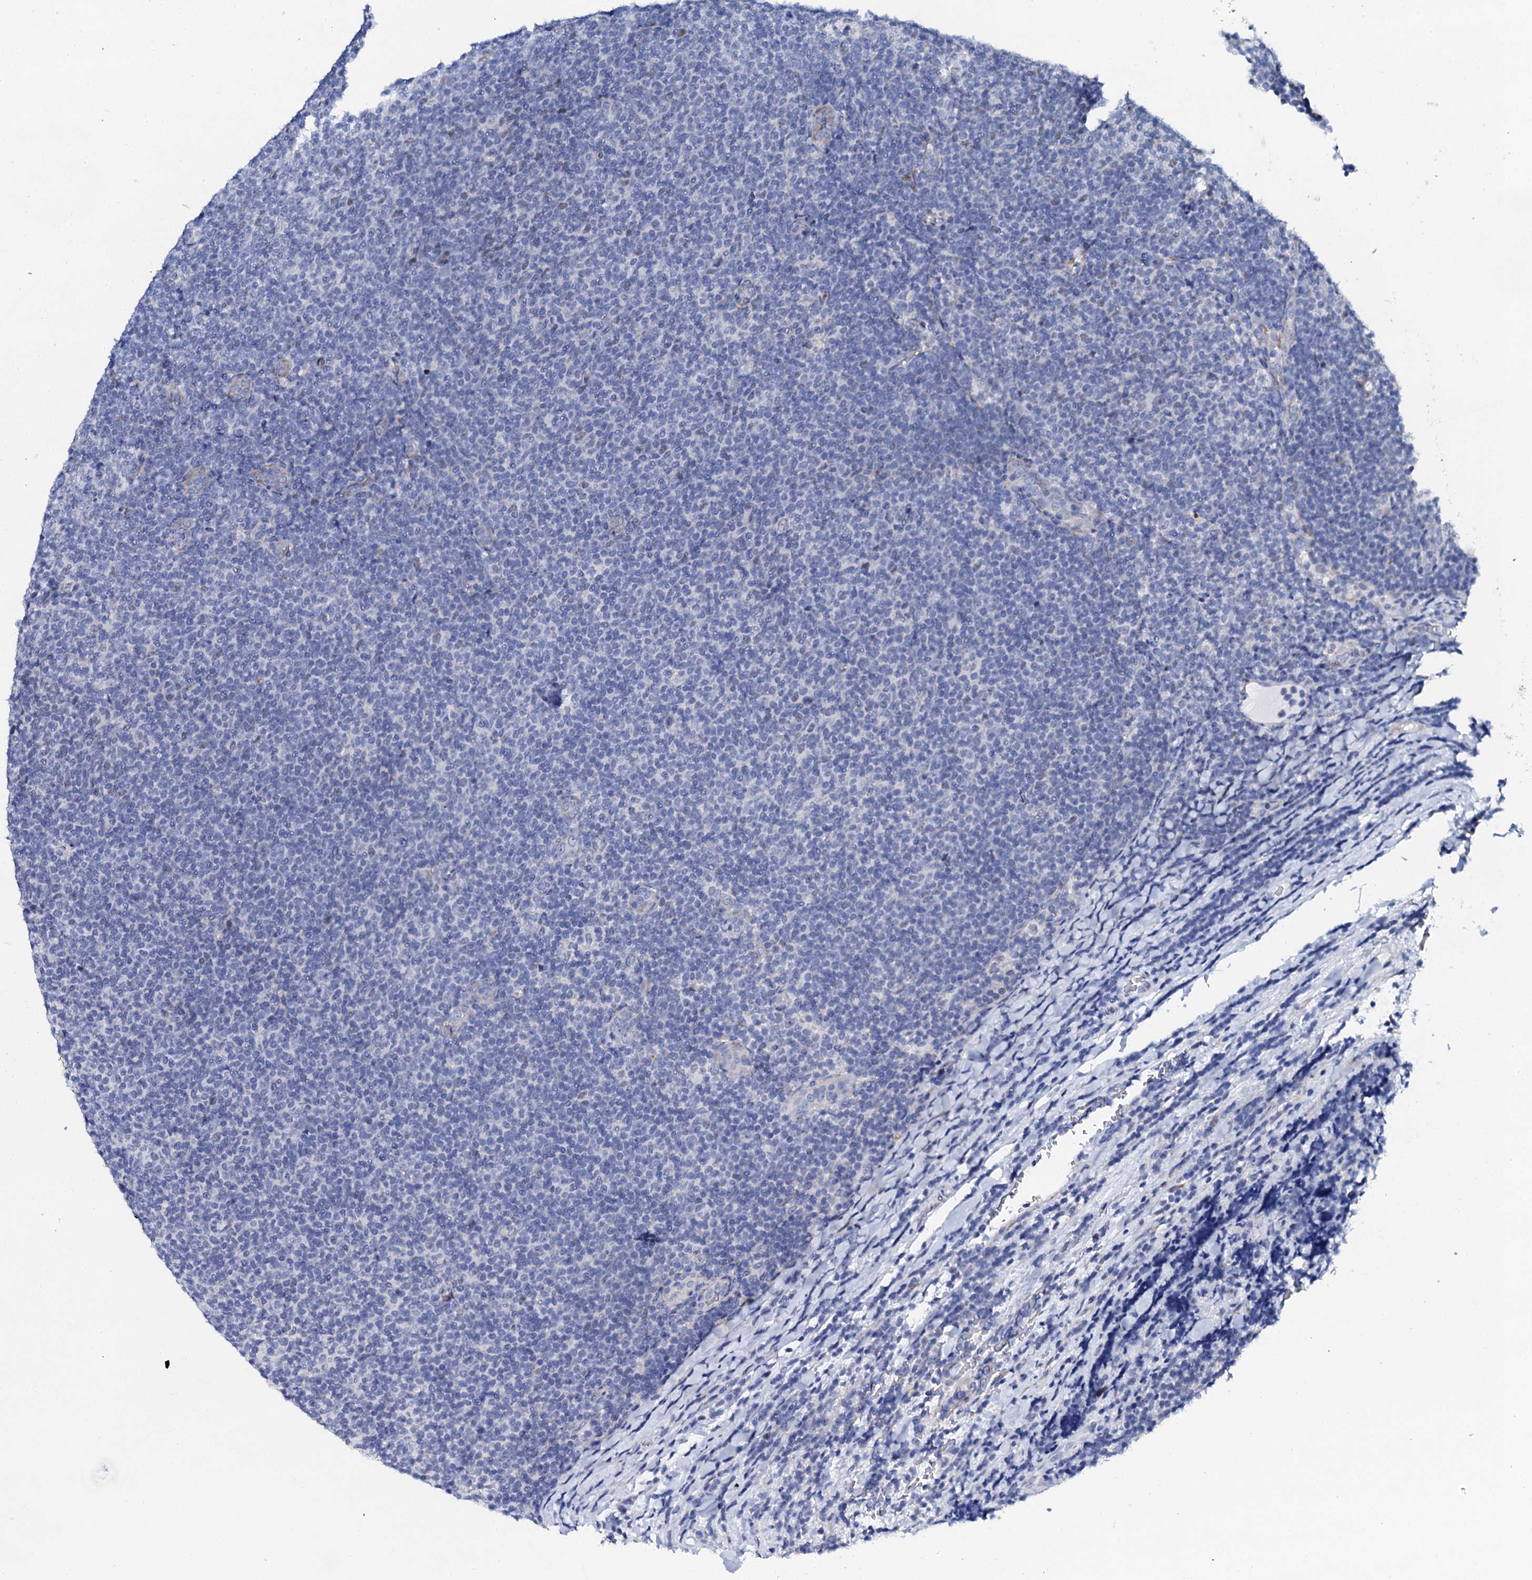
{"staining": {"intensity": "negative", "quantity": "none", "location": "none"}, "tissue": "lymphoma", "cell_type": "Tumor cells", "image_type": "cancer", "snomed": [{"axis": "morphology", "description": "Malignant lymphoma, non-Hodgkin's type, Low grade"}, {"axis": "topography", "description": "Lymph node"}], "caption": "High power microscopy photomicrograph of an immunohistochemistry (IHC) photomicrograph of malignant lymphoma, non-Hodgkin's type (low-grade), revealing no significant expression in tumor cells.", "gene": "NUDT13", "patient": {"sex": "male", "age": 66}}